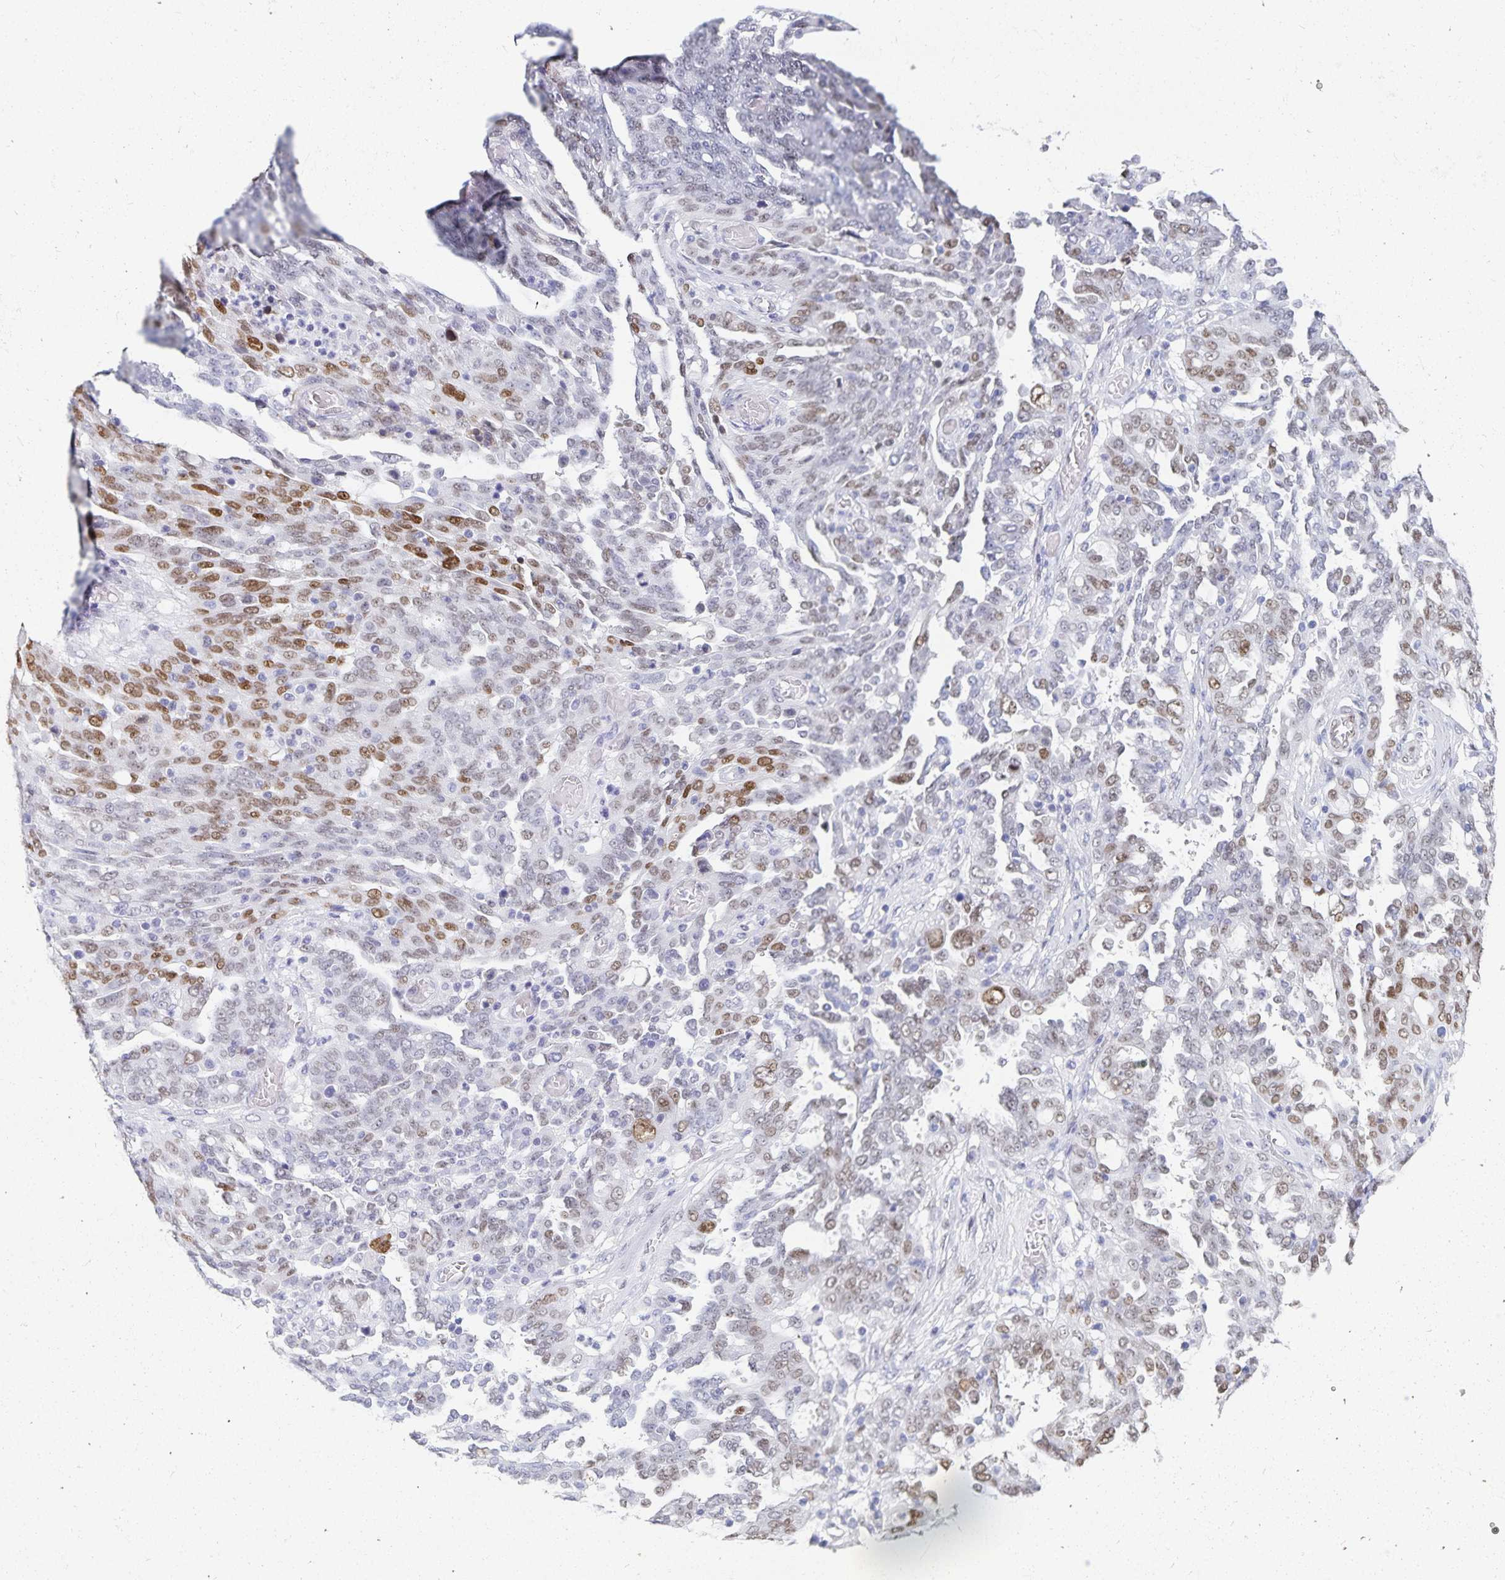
{"staining": {"intensity": "moderate", "quantity": "25%-75%", "location": "nuclear"}, "tissue": "ovarian cancer", "cell_type": "Tumor cells", "image_type": "cancer", "snomed": [{"axis": "morphology", "description": "Cystadenocarcinoma, serous, NOS"}, {"axis": "topography", "description": "Ovary"}], "caption": "High-magnification brightfield microscopy of serous cystadenocarcinoma (ovarian) stained with DAB (3,3'-diaminobenzidine) (brown) and counterstained with hematoxylin (blue). tumor cells exhibit moderate nuclear staining is identified in approximately25%-75% of cells.", "gene": "HMGB3", "patient": {"sex": "female", "age": 67}}